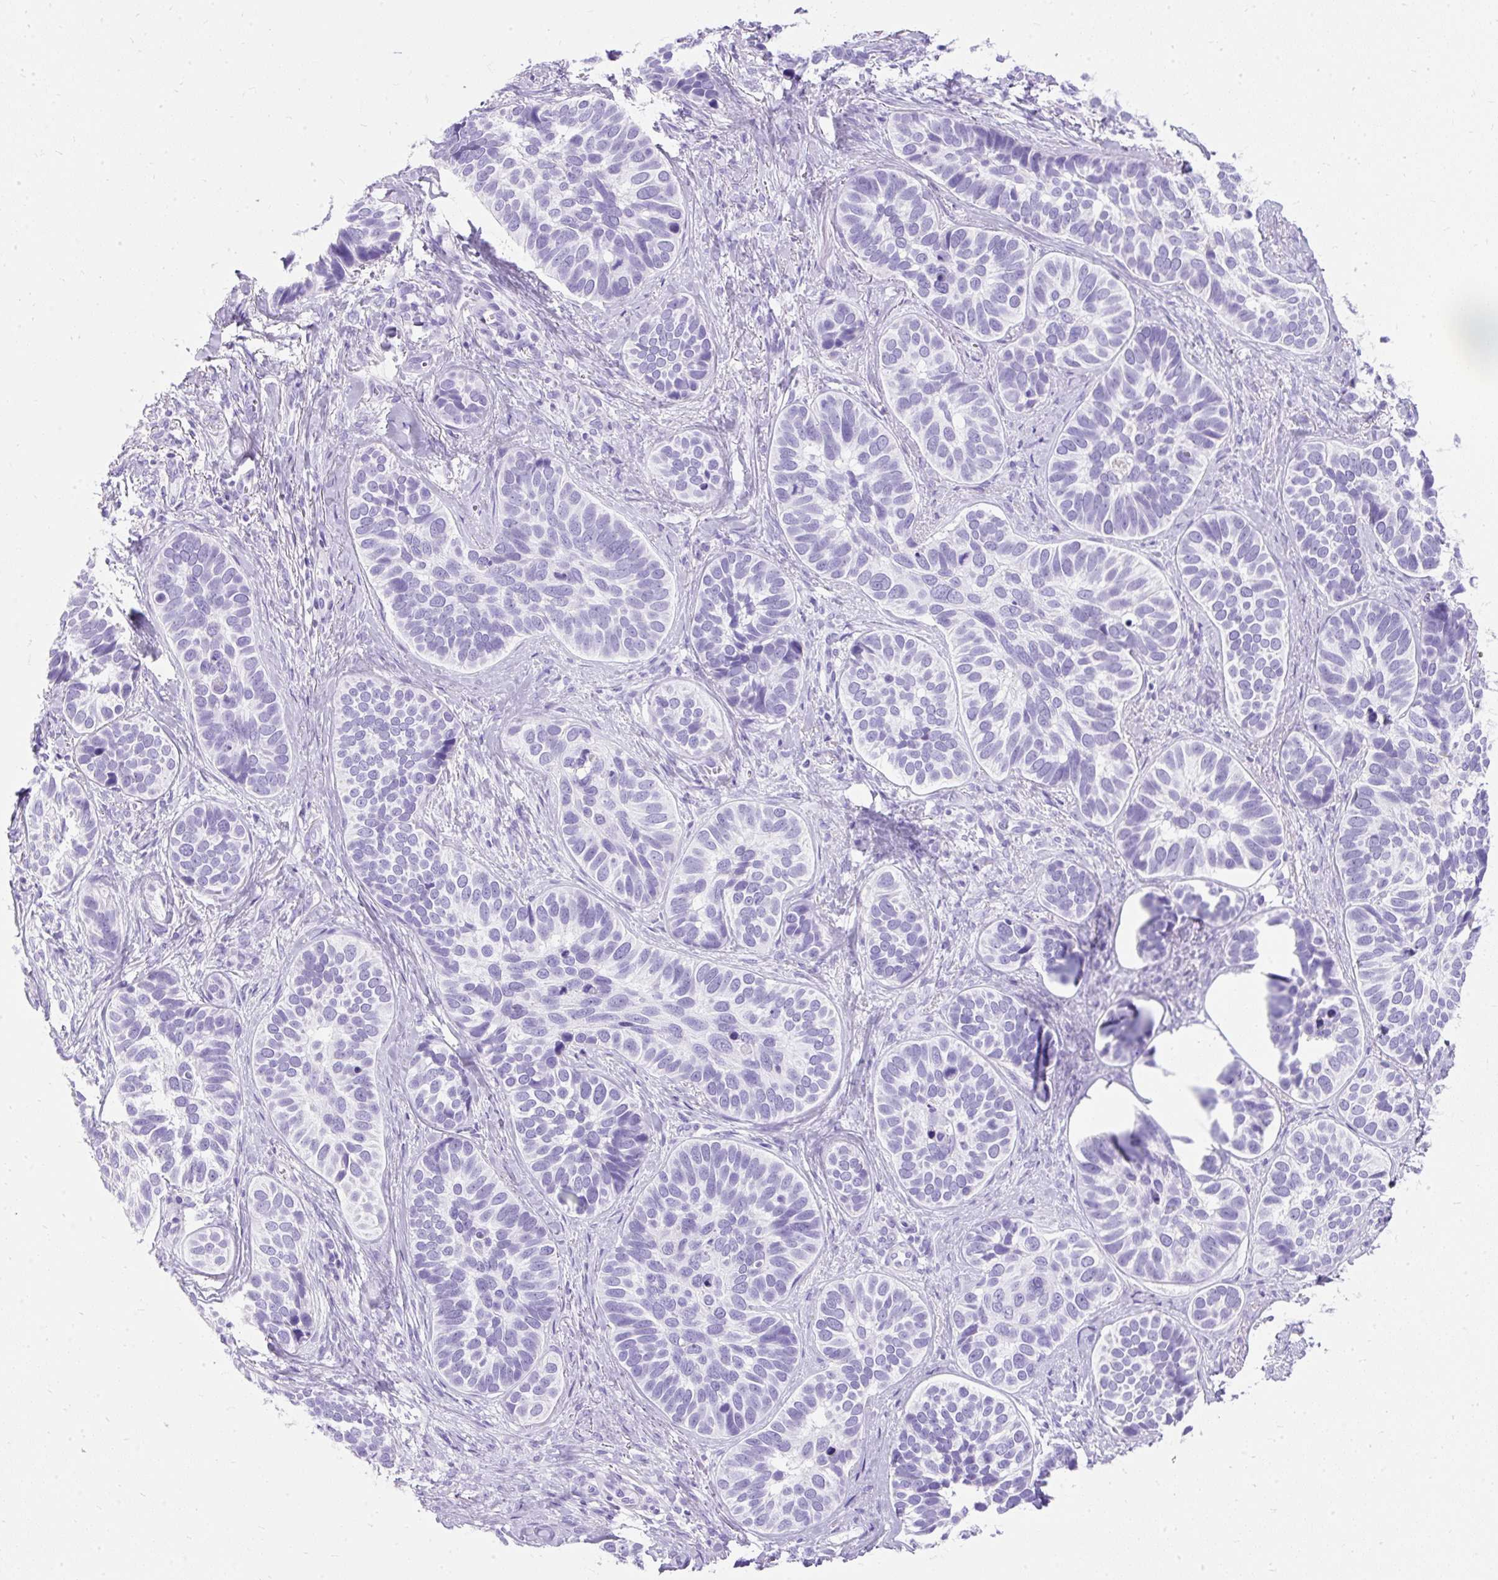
{"staining": {"intensity": "negative", "quantity": "none", "location": "none"}, "tissue": "skin cancer", "cell_type": "Tumor cells", "image_type": "cancer", "snomed": [{"axis": "morphology", "description": "Basal cell carcinoma"}, {"axis": "topography", "description": "Skin"}], "caption": "Immunohistochemical staining of human skin cancer exhibits no significant positivity in tumor cells. (IHC, brightfield microscopy, high magnification).", "gene": "PVALB", "patient": {"sex": "male", "age": 62}}